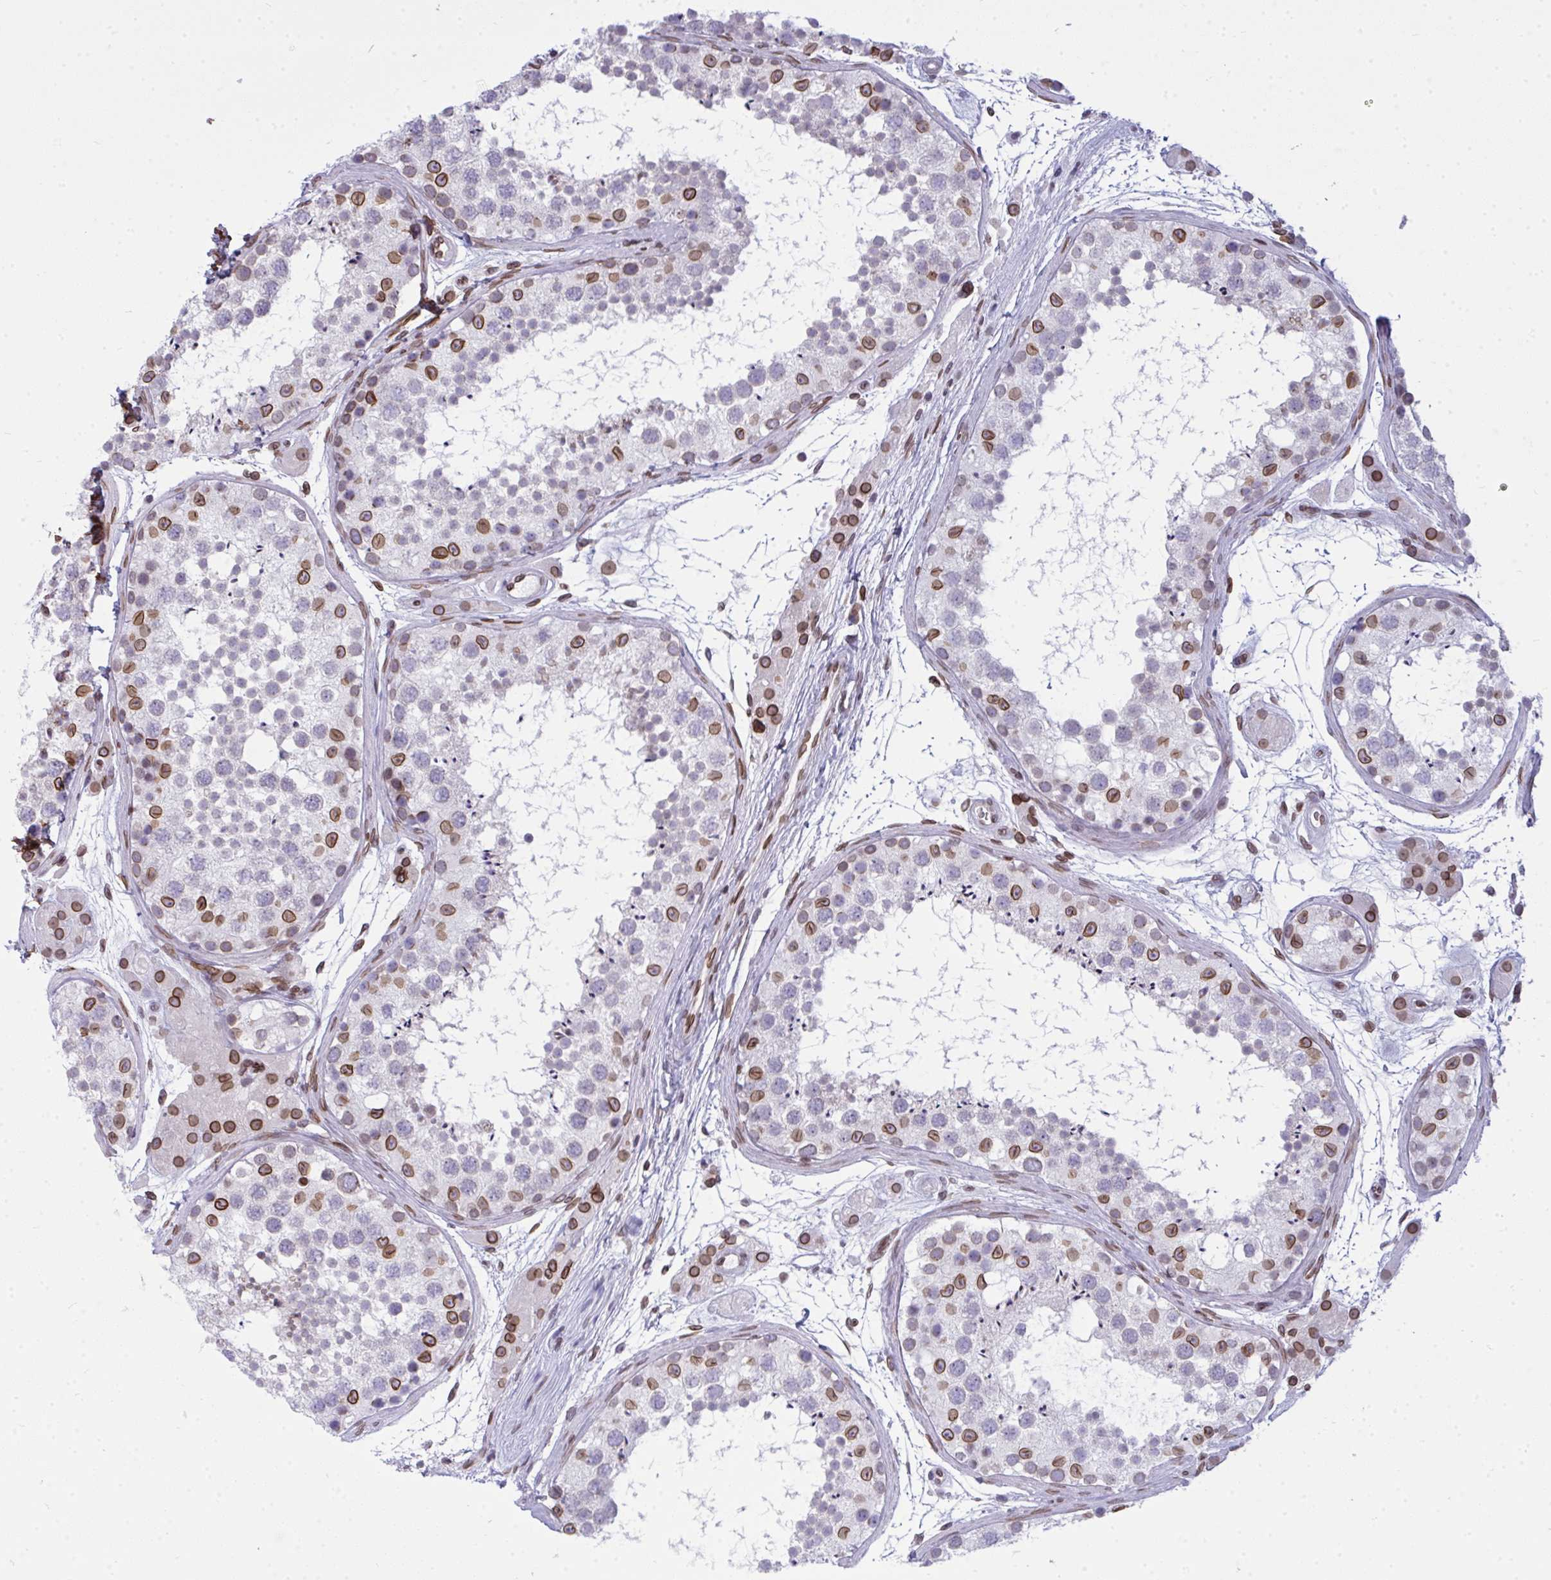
{"staining": {"intensity": "moderate", "quantity": "<25%", "location": "cytoplasmic/membranous,nuclear"}, "tissue": "testis", "cell_type": "Cells in seminiferous ducts", "image_type": "normal", "snomed": [{"axis": "morphology", "description": "Normal tissue, NOS"}, {"axis": "topography", "description": "Testis"}], "caption": "Cells in seminiferous ducts display low levels of moderate cytoplasmic/membranous,nuclear positivity in about <25% of cells in normal testis.", "gene": "LMNB2", "patient": {"sex": "male", "age": 41}}